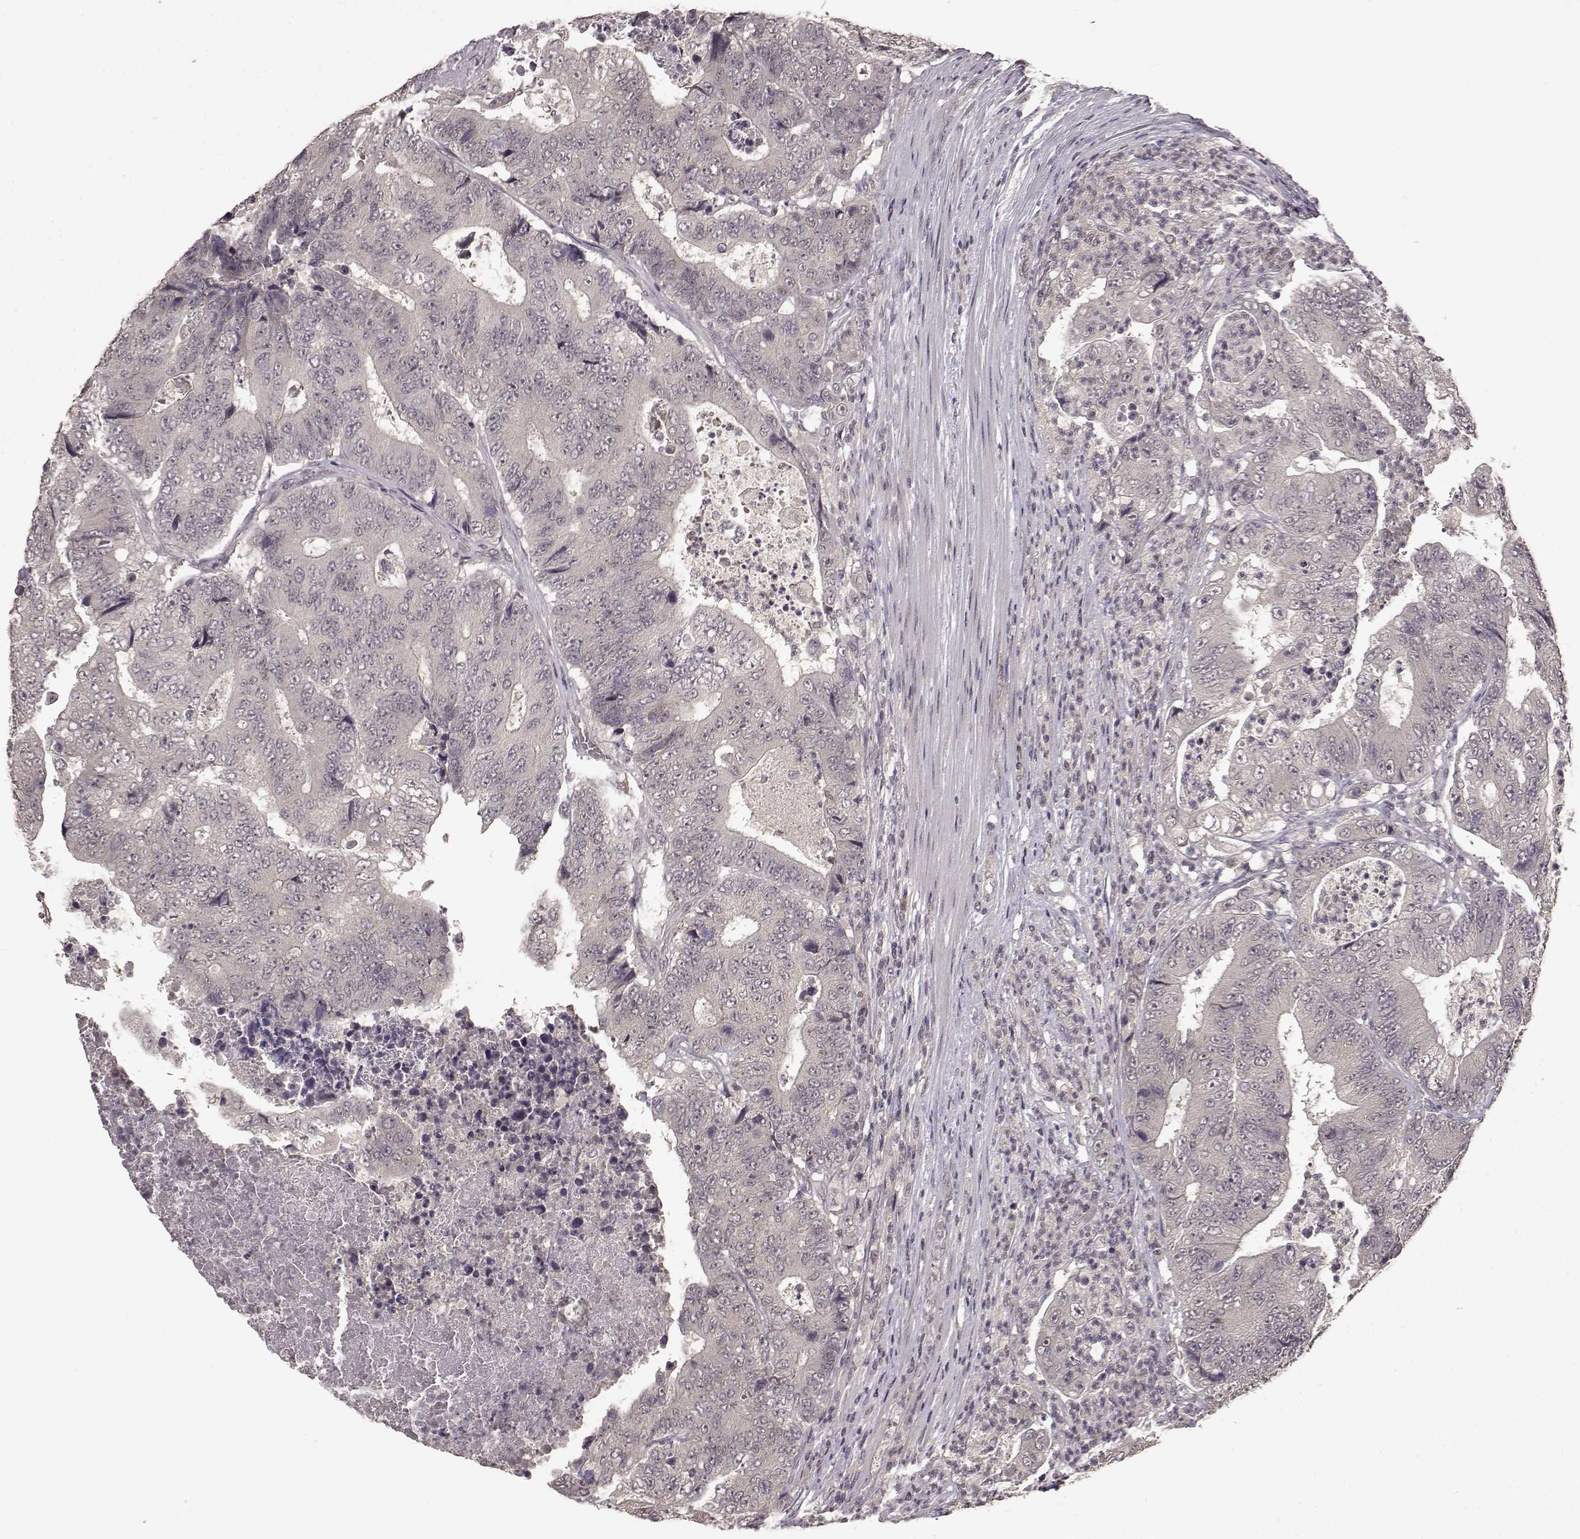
{"staining": {"intensity": "negative", "quantity": "none", "location": "none"}, "tissue": "colorectal cancer", "cell_type": "Tumor cells", "image_type": "cancer", "snomed": [{"axis": "morphology", "description": "Adenocarcinoma, NOS"}, {"axis": "topography", "description": "Colon"}], "caption": "DAB immunohistochemical staining of colorectal adenocarcinoma reveals no significant staining in tumor cells.", "gene": "NTRK2", "patient": {"sex": "female", "age": 48}}